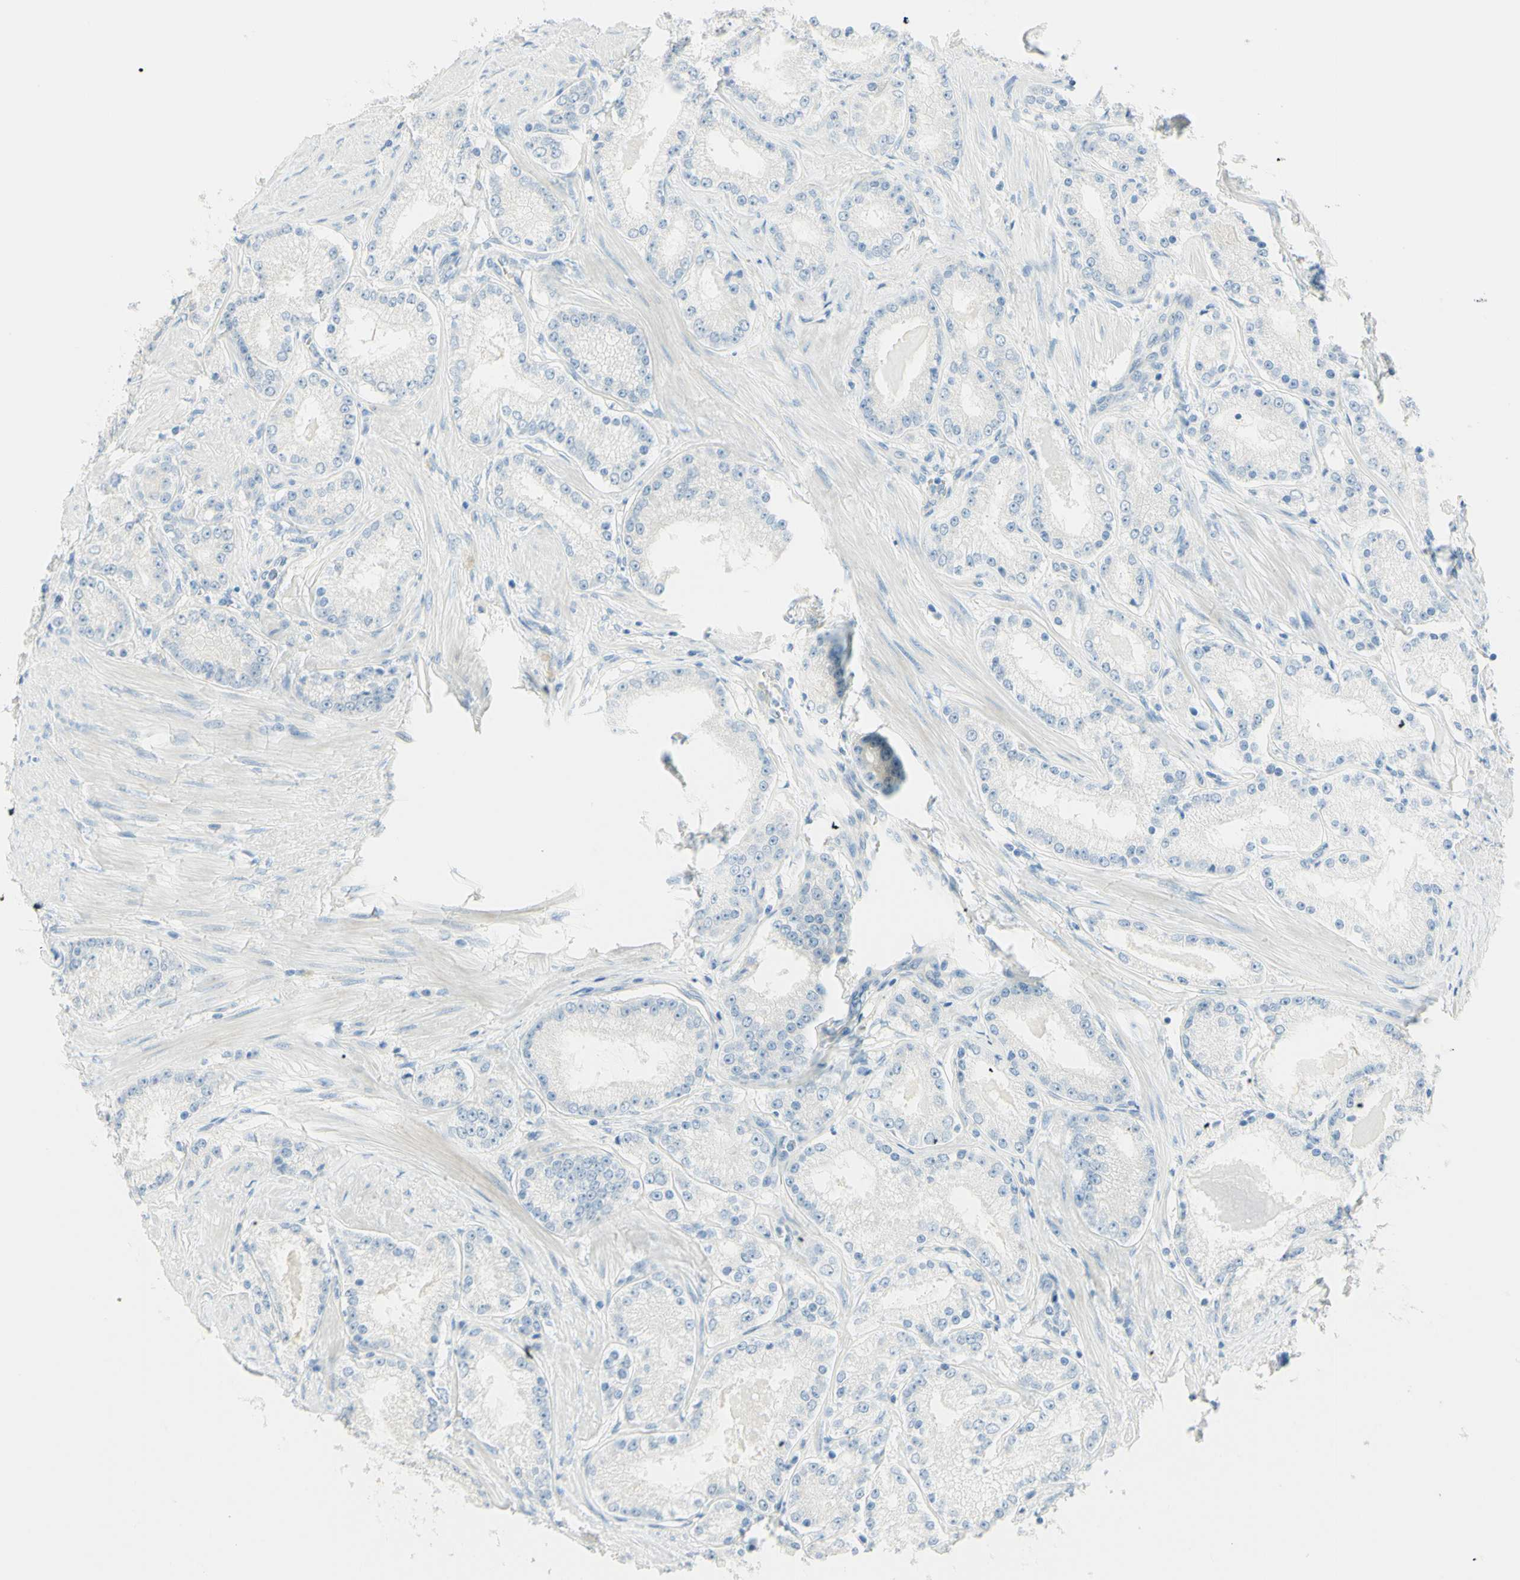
{"staining": {"intensity": "negative", "quantity": "none", "location": "none"}, "tissue": "prostate cancer", "cell_type": "Tumor cells", "image_type": "cancer", "snomed": [{"axis": "morphology", "description": "Adenocarcinoma, Low grade"}, {"axis": "topography", "description": "Prostate"}], "caption": "High magnification brightfield microscopy of prostate cancer stained with DAB (3,3'-diaminobenzidine) (brown) and counterstained with hematoxylin (blue): tumor cells show no significant positivity.", "gene": "TMEM132D", "patient": {"sex": "male", "age": 63}}